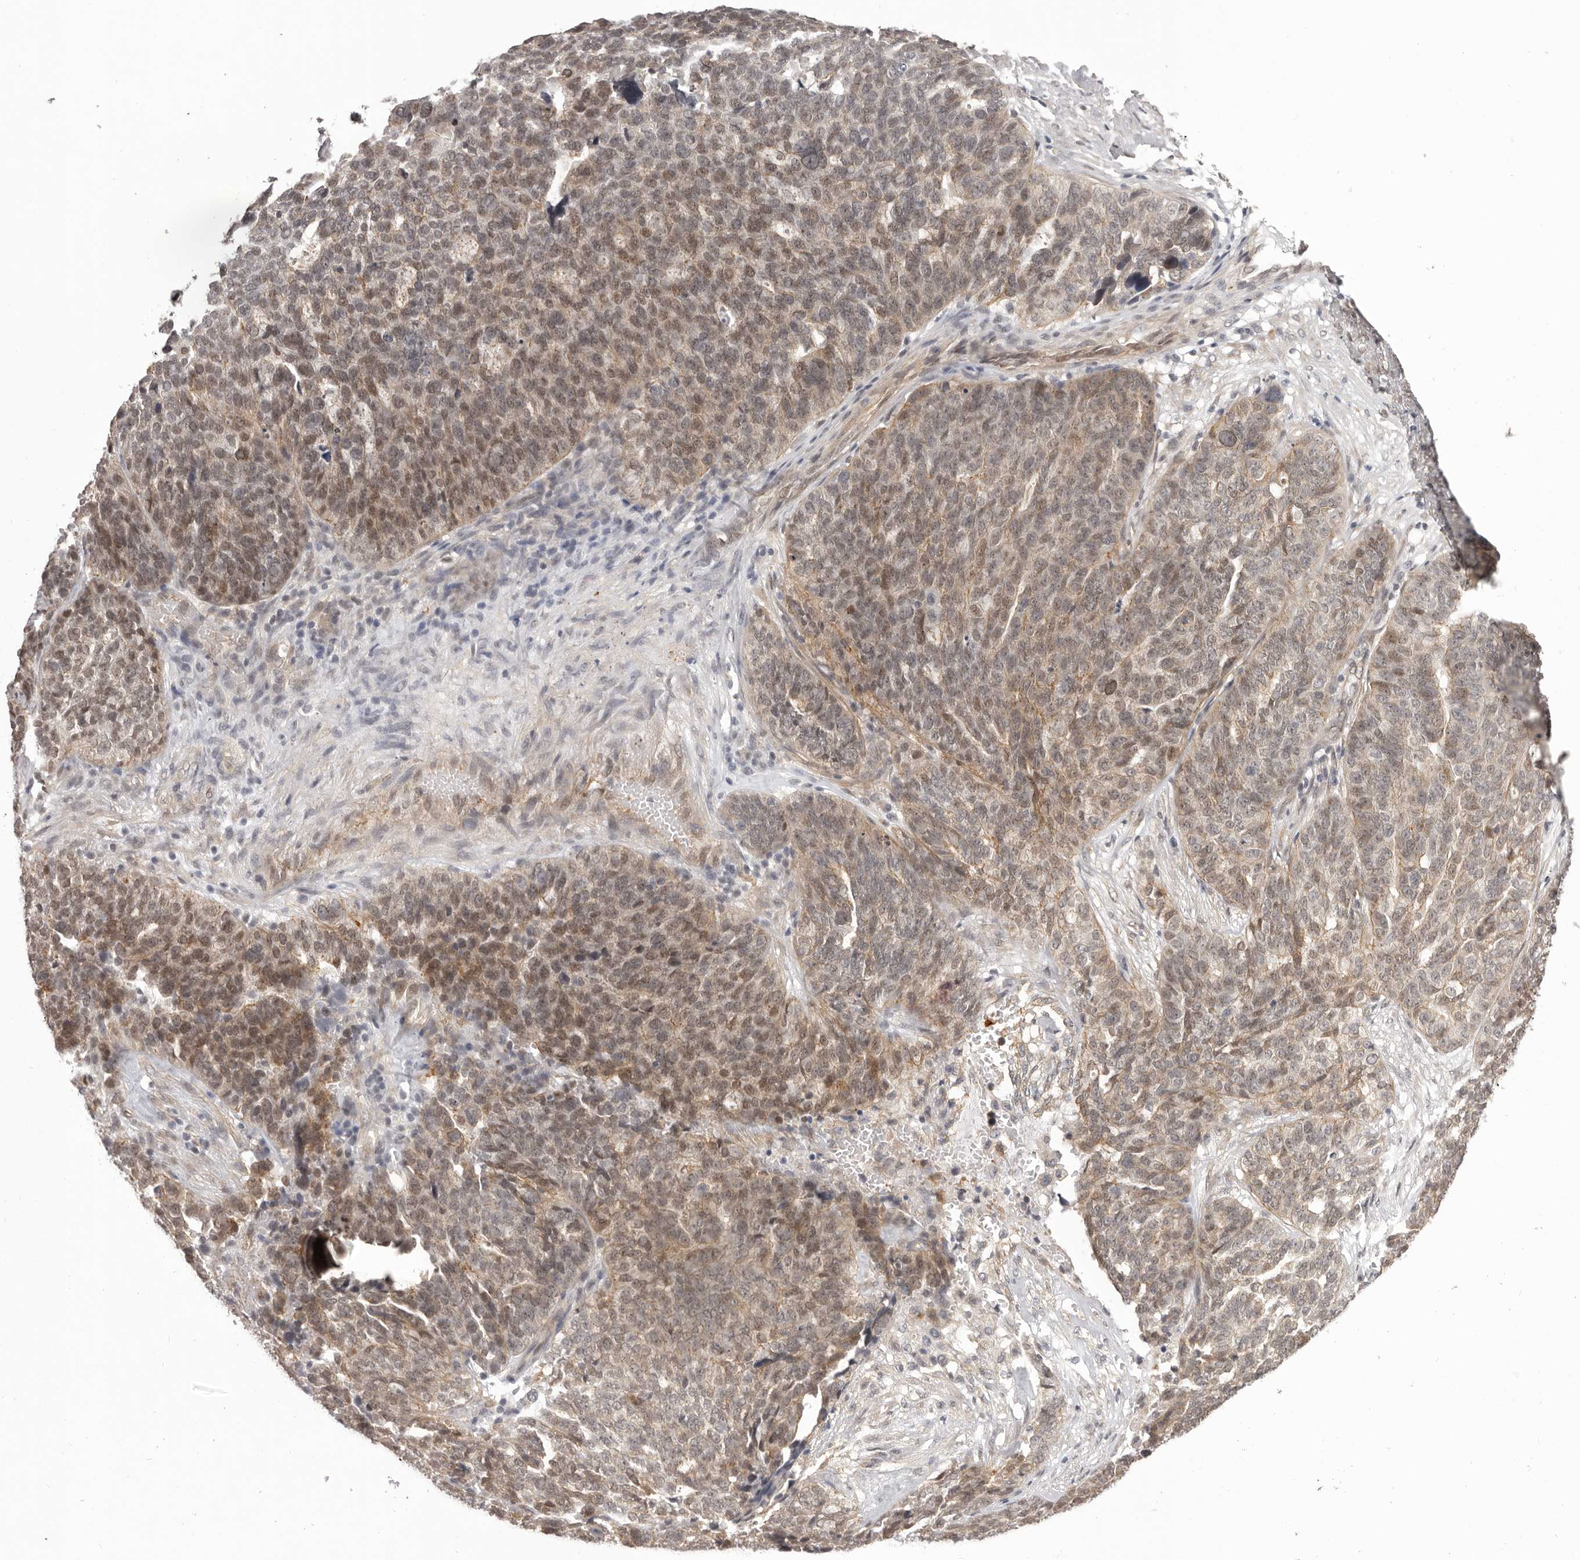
{"staining": {"intensity": "moderate", "quantity": ">75%", "location": "cytoplasmic/membranous,nuclear"}, "tissue": "ovarian cancer", "cell_type": "Tumor cells", "image_type": "cancer", "snomed": [{"axis": "morphology", "description": "Cystadenocarcinoma, serous, NOS"}, {"axis": "topography", "description": "Ovary"}], "caption": "Ovarian serous cystadenocarcinoma was stained to show a protein in brown. There is medium levels of moderate cytoplasmic/membranous and nuclear expression in approximately >75% of tumor cells.", "gene": "RNF2", "patient": {"sex": "female", "age": 59}}